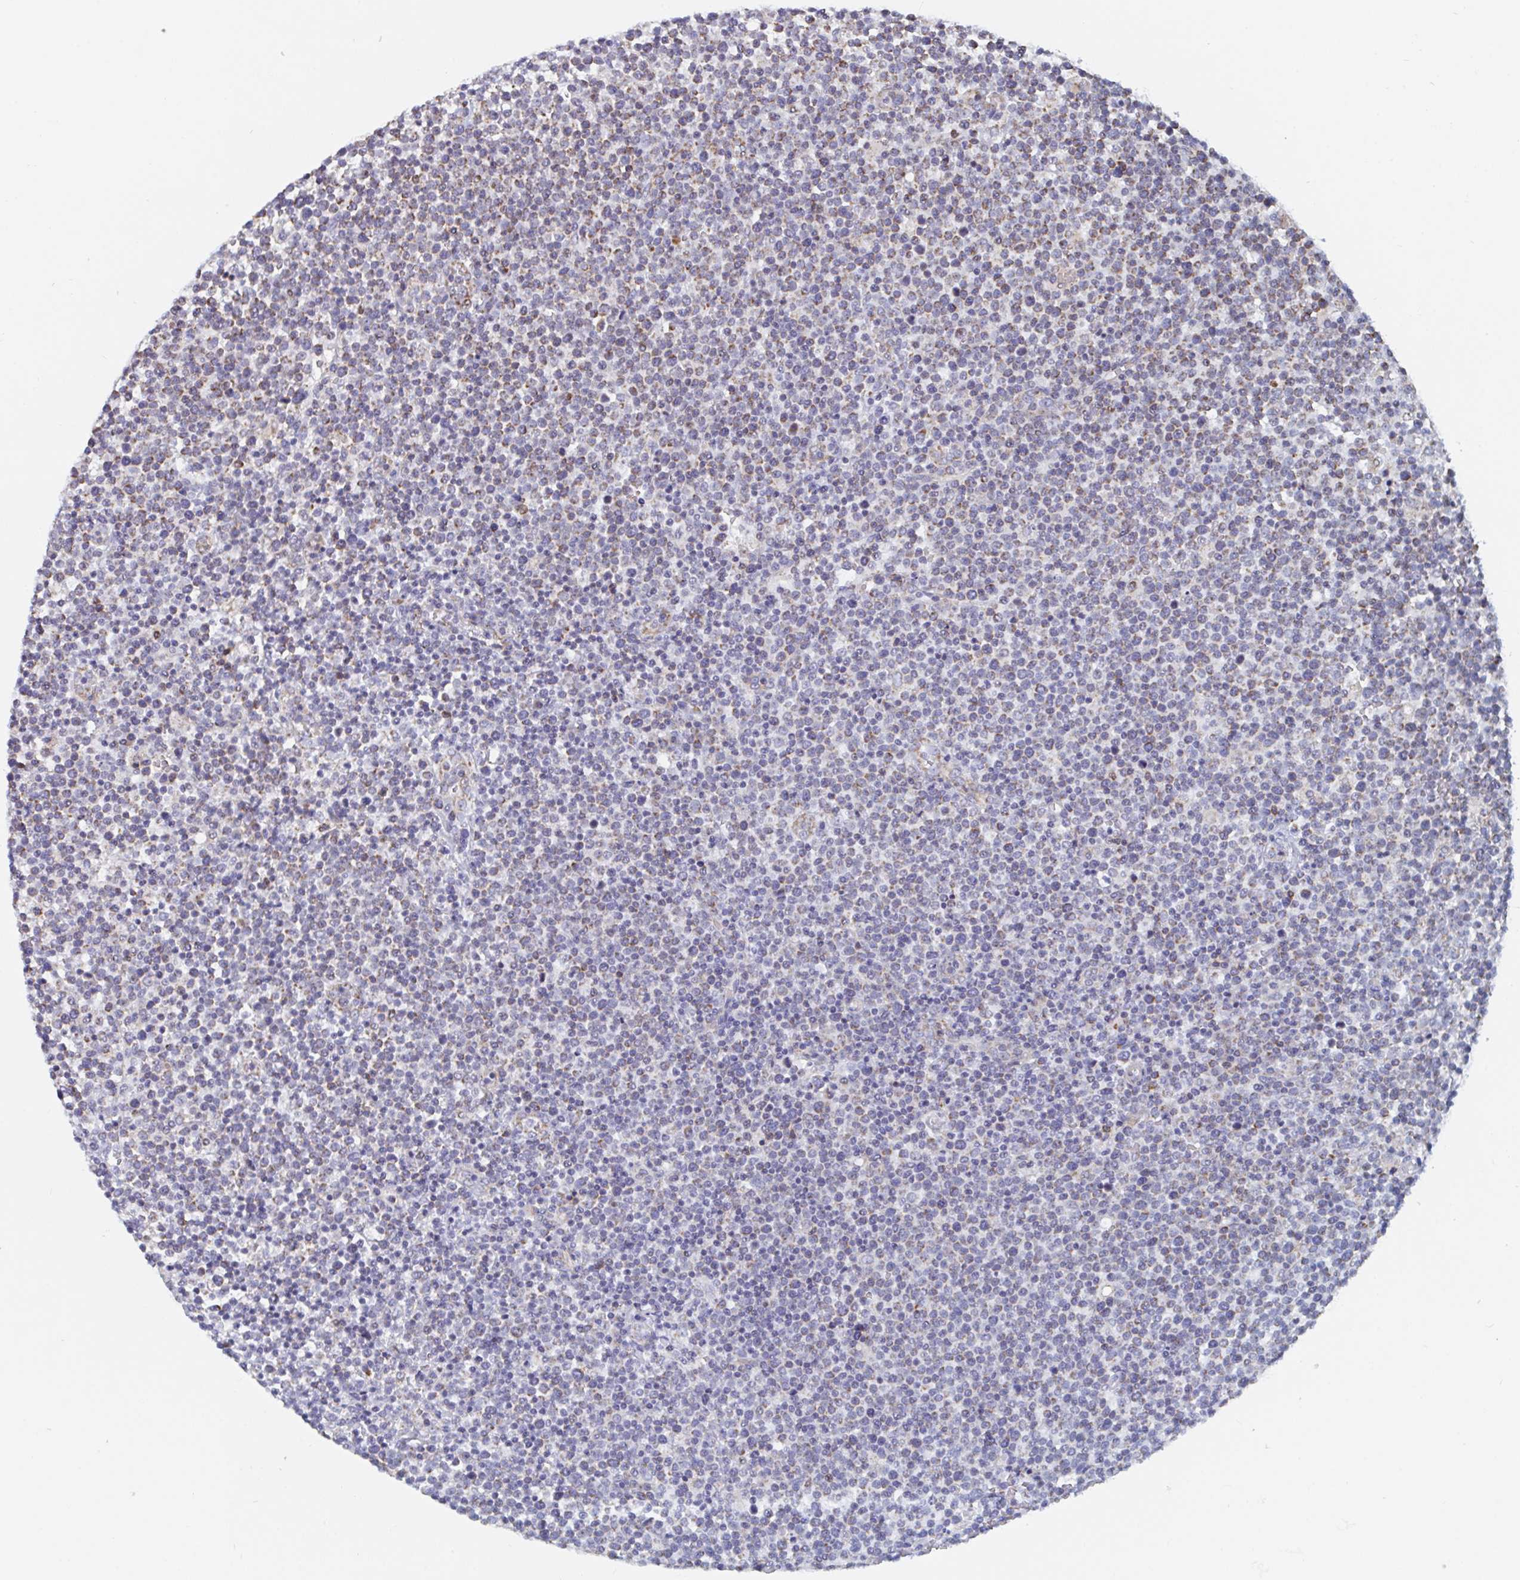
{"staining": {"intensity": "moderate", "quantity": "25%-75%", "location": "cytoplasmic/membranous"}, "tissue": "lymphoma", "cell_type": "Tumor cells", "image_type": "cancer", "snomed": [{"axis": "morphology", "description": "Malignant lymphoma, non-Hodgkin's type, High grade"}, {"axis": "topography", "description": "Lymph node"}], "caption": "Immunohistochemistry (IHC) of high-grade malignant lymphoma, non-Hodgkin's type shows medium levels of moderate cytoplasmic/membranous staining in about 25%-75% of tumor cells. (IHC, brightfield microscopy, high magnification).", "gene": "MRPL53", "patient": {"sex": "male", "age": 61}}